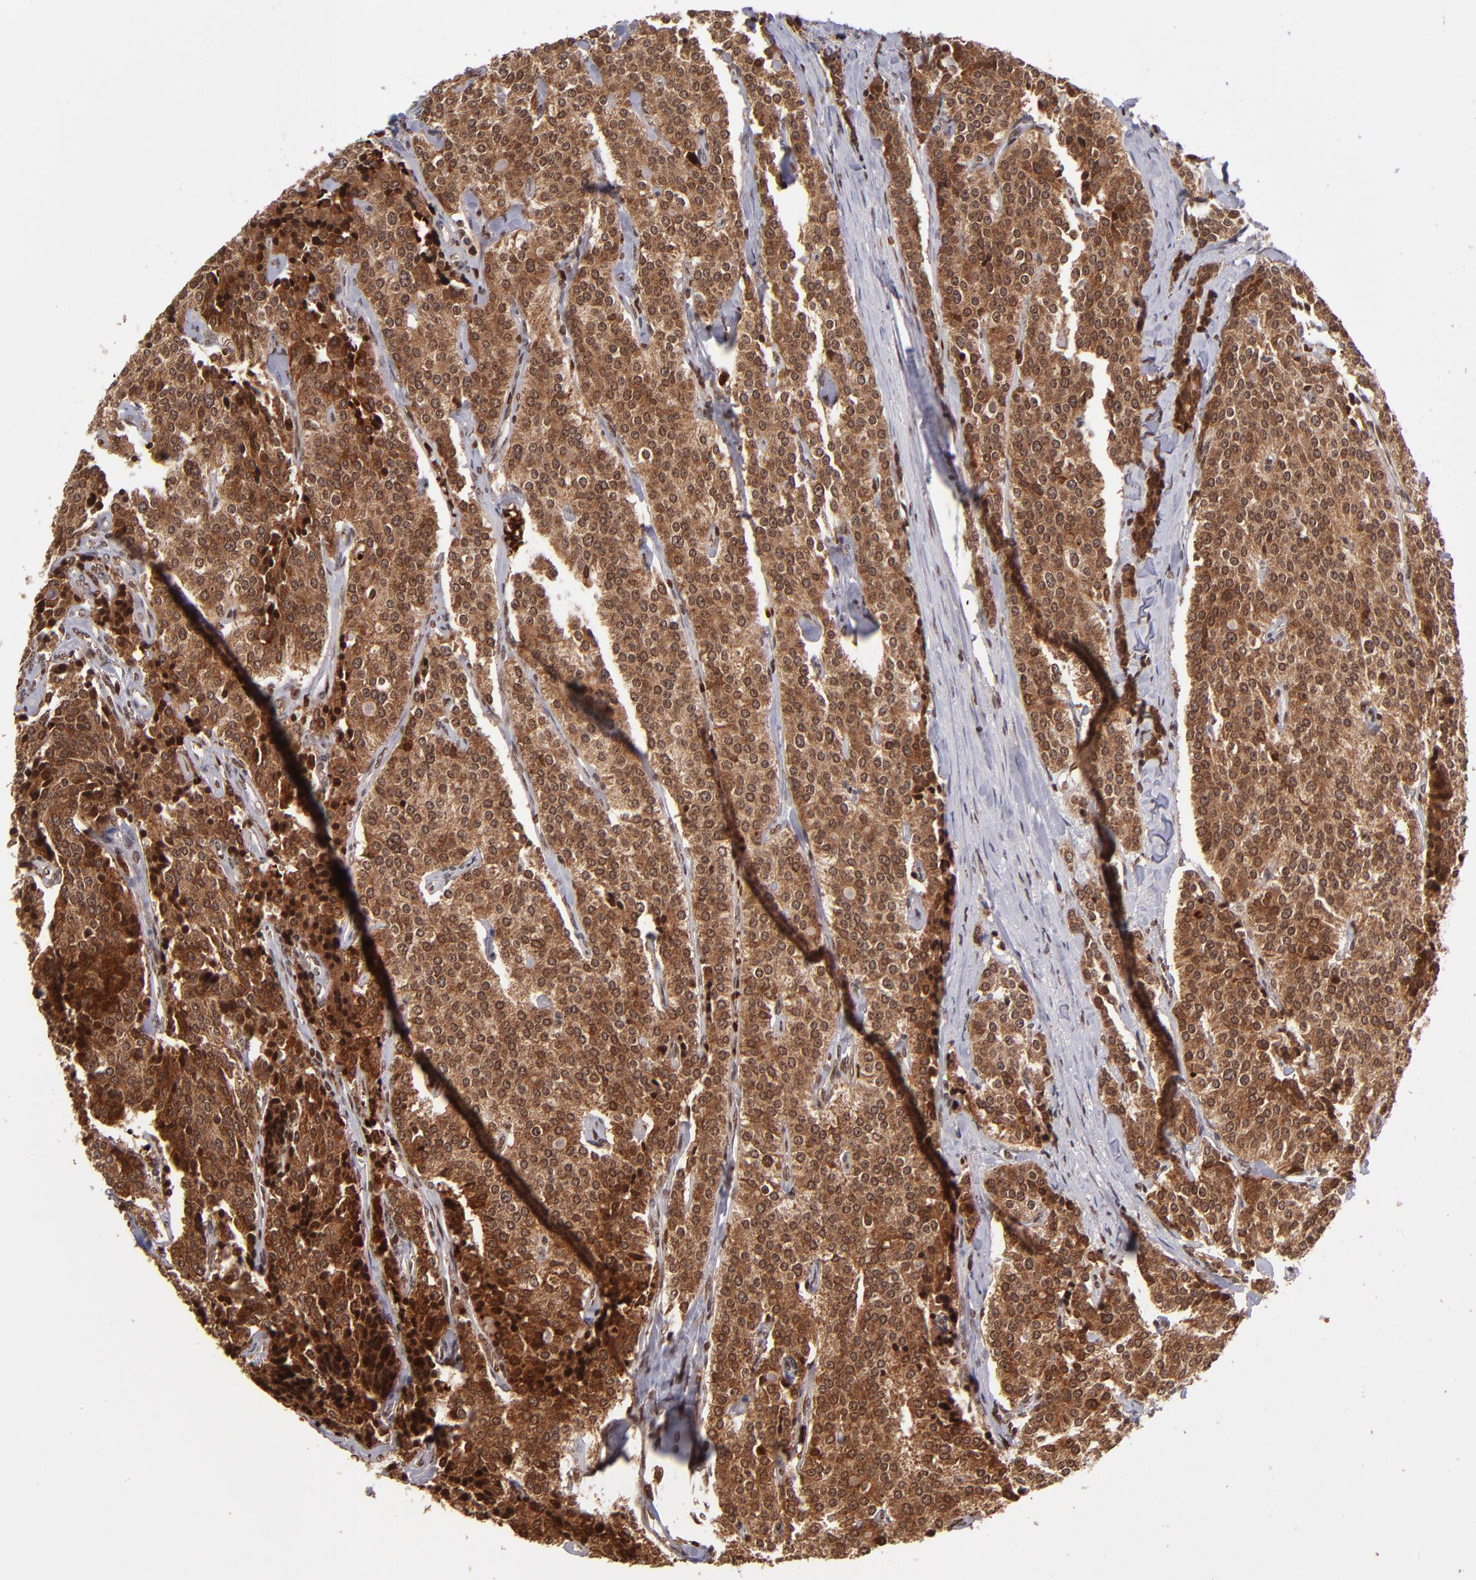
{"staining": {"intensity": "strong", "quantity": ">75%", "location": "cytoplasmic/membranous,nuclear"}, "tissue": "carcinoid", "cell_type": "Tumor cells", "image_type": "cancer", "snomed": [{"axis": "morphology", "description": "Carcinoid, malignant, NOS"}, {"axis": "topography", "description": "Small intestine"}], "caption": "Immunohistochemical staining of human carcinoid (malignant) demonstrates high levels of strong cytoplasmic/membranous and nuclear expression in approximately >75% of tumor cells.", "gene": "TOP1MT", "patient": {"sex": "male", "age": 63}}